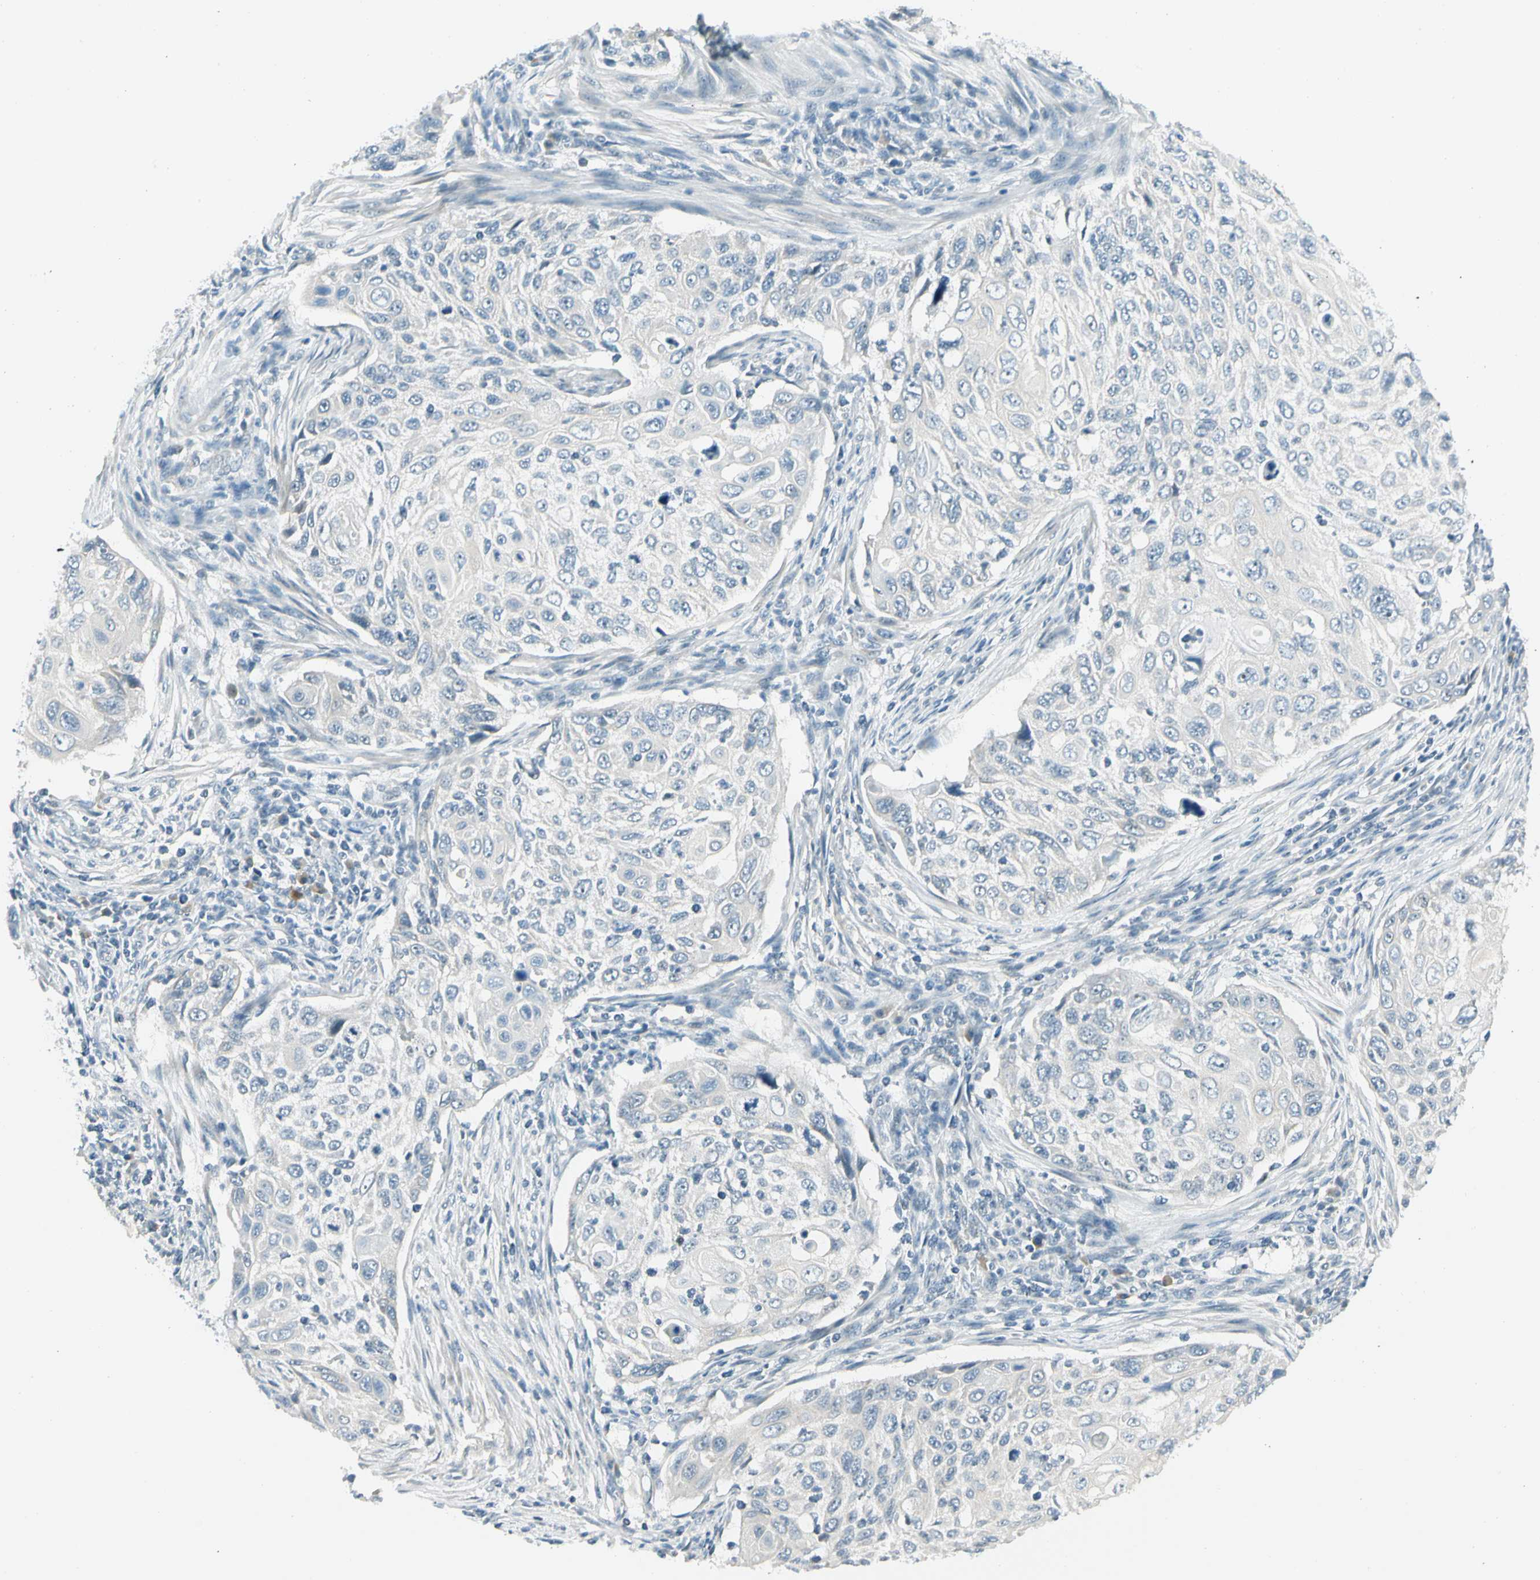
{"staining": {"intensity": "negative", "quantity": "none", "location": "none"}, "tissue": "cervical cancer", "cell_type": "Tumor cells", "image_type": "cancer", "snomed": [{"axis": "morphology", "description": "Squamous cell carcinoma, NOS"}, {"axis": "topography", "description": "Cervix"}], "caption": "IHC histopathology image of neoplastic tissue: cervical squamous cell carcinoma stained with DAB (3,3'-diaminobenzidine) reveals no significant protein staining in tumor cells.", "gene": "ZSCAN1", "patient": {"sex": "female", "age": 70}}